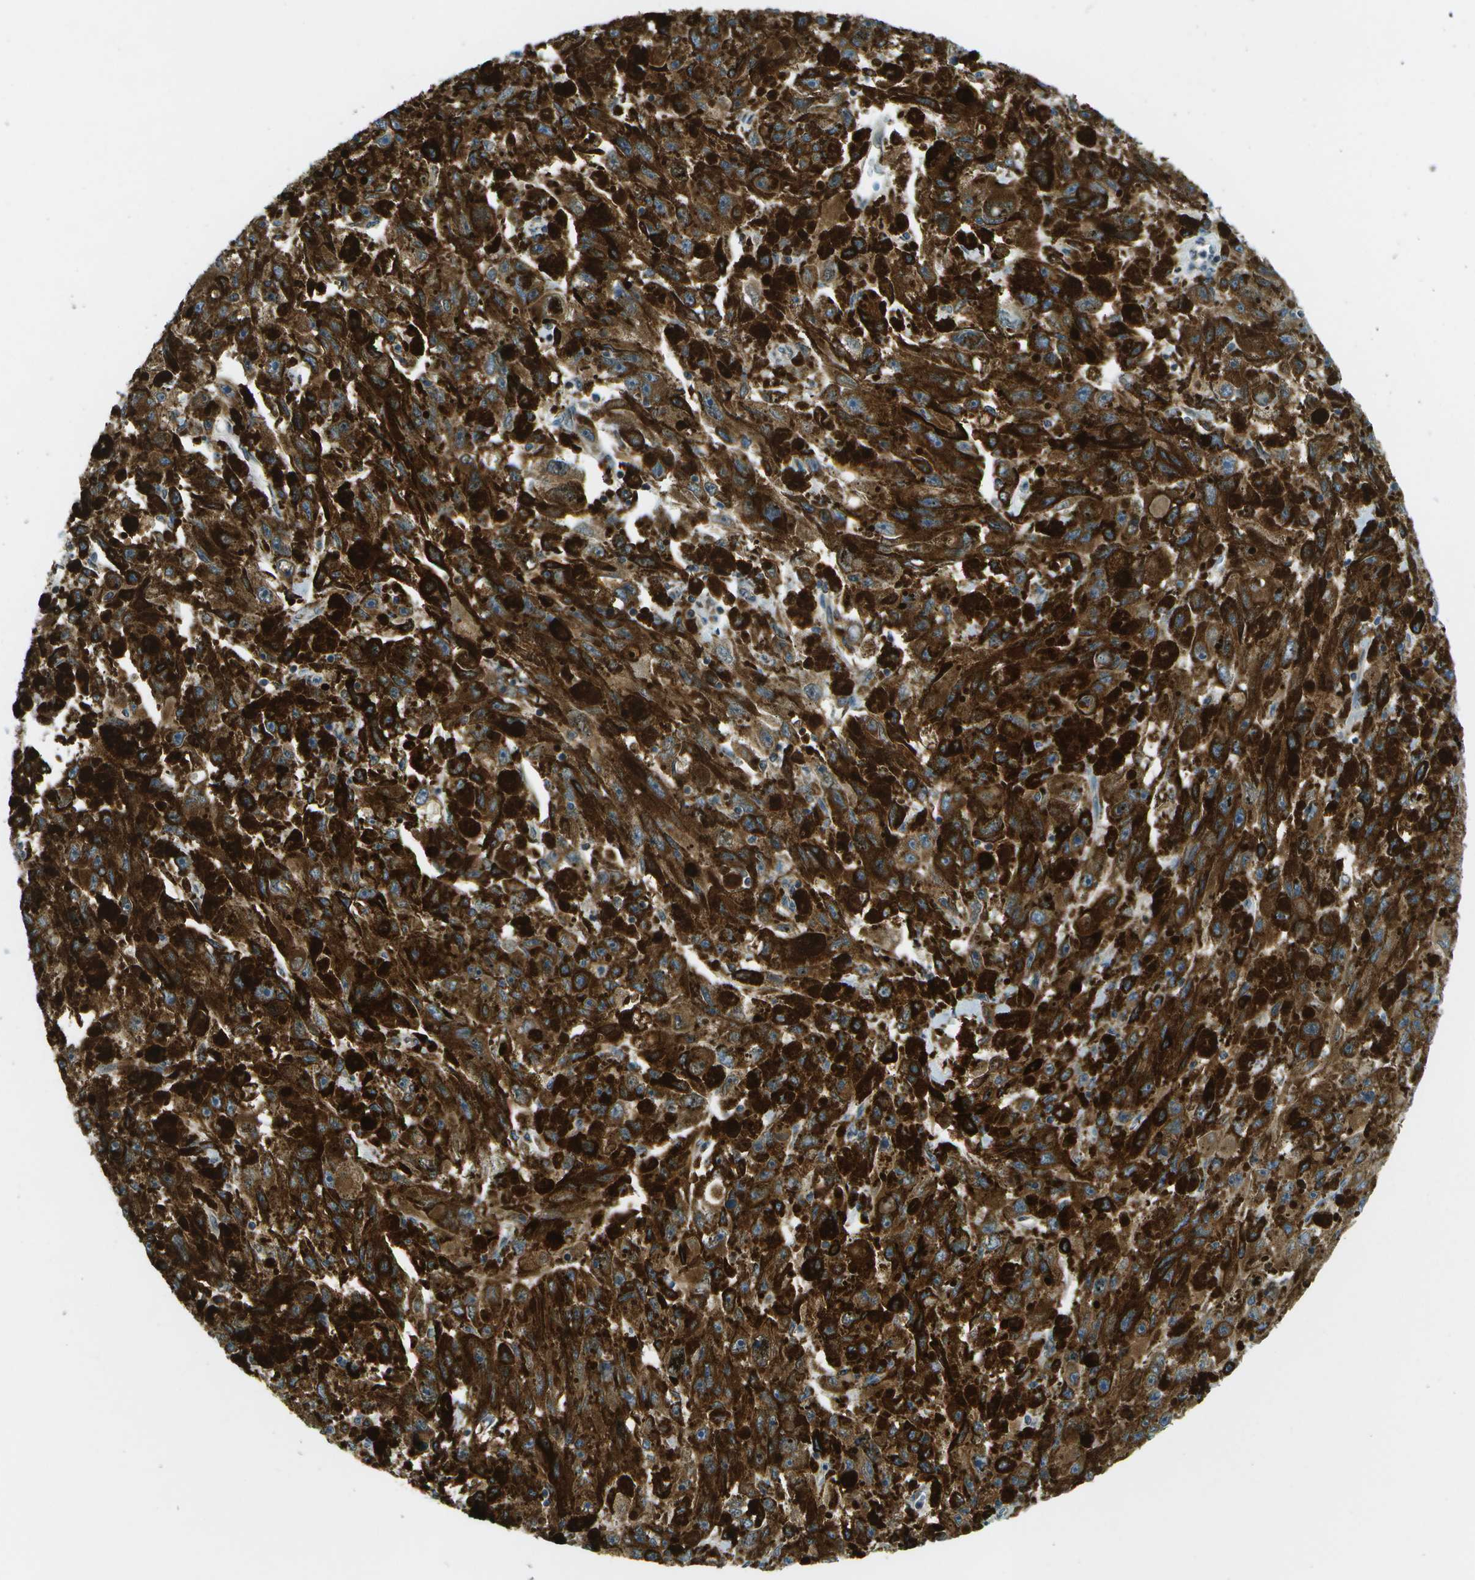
{"staining": {"intensity": "moderate", "quantity": ">75%", "location": "cytoplasmic/membranous"}, "tissue": "melanoma", "cell_type": "Tumor cells", "image_type": "cancer", "snomed": [{"axis": "morphology", "description": "Malignant melanoma, NOS"}, {"axis": "topography", "description": "Skin"}], "caption": "Immunohistochemical staining of human melanoma displays medium levels of moderate cytoplasmic/membranous expression in approximately >75% of tumor cells.", "gene": "USP30", "patient": {"sex": "female", "age": 104}}